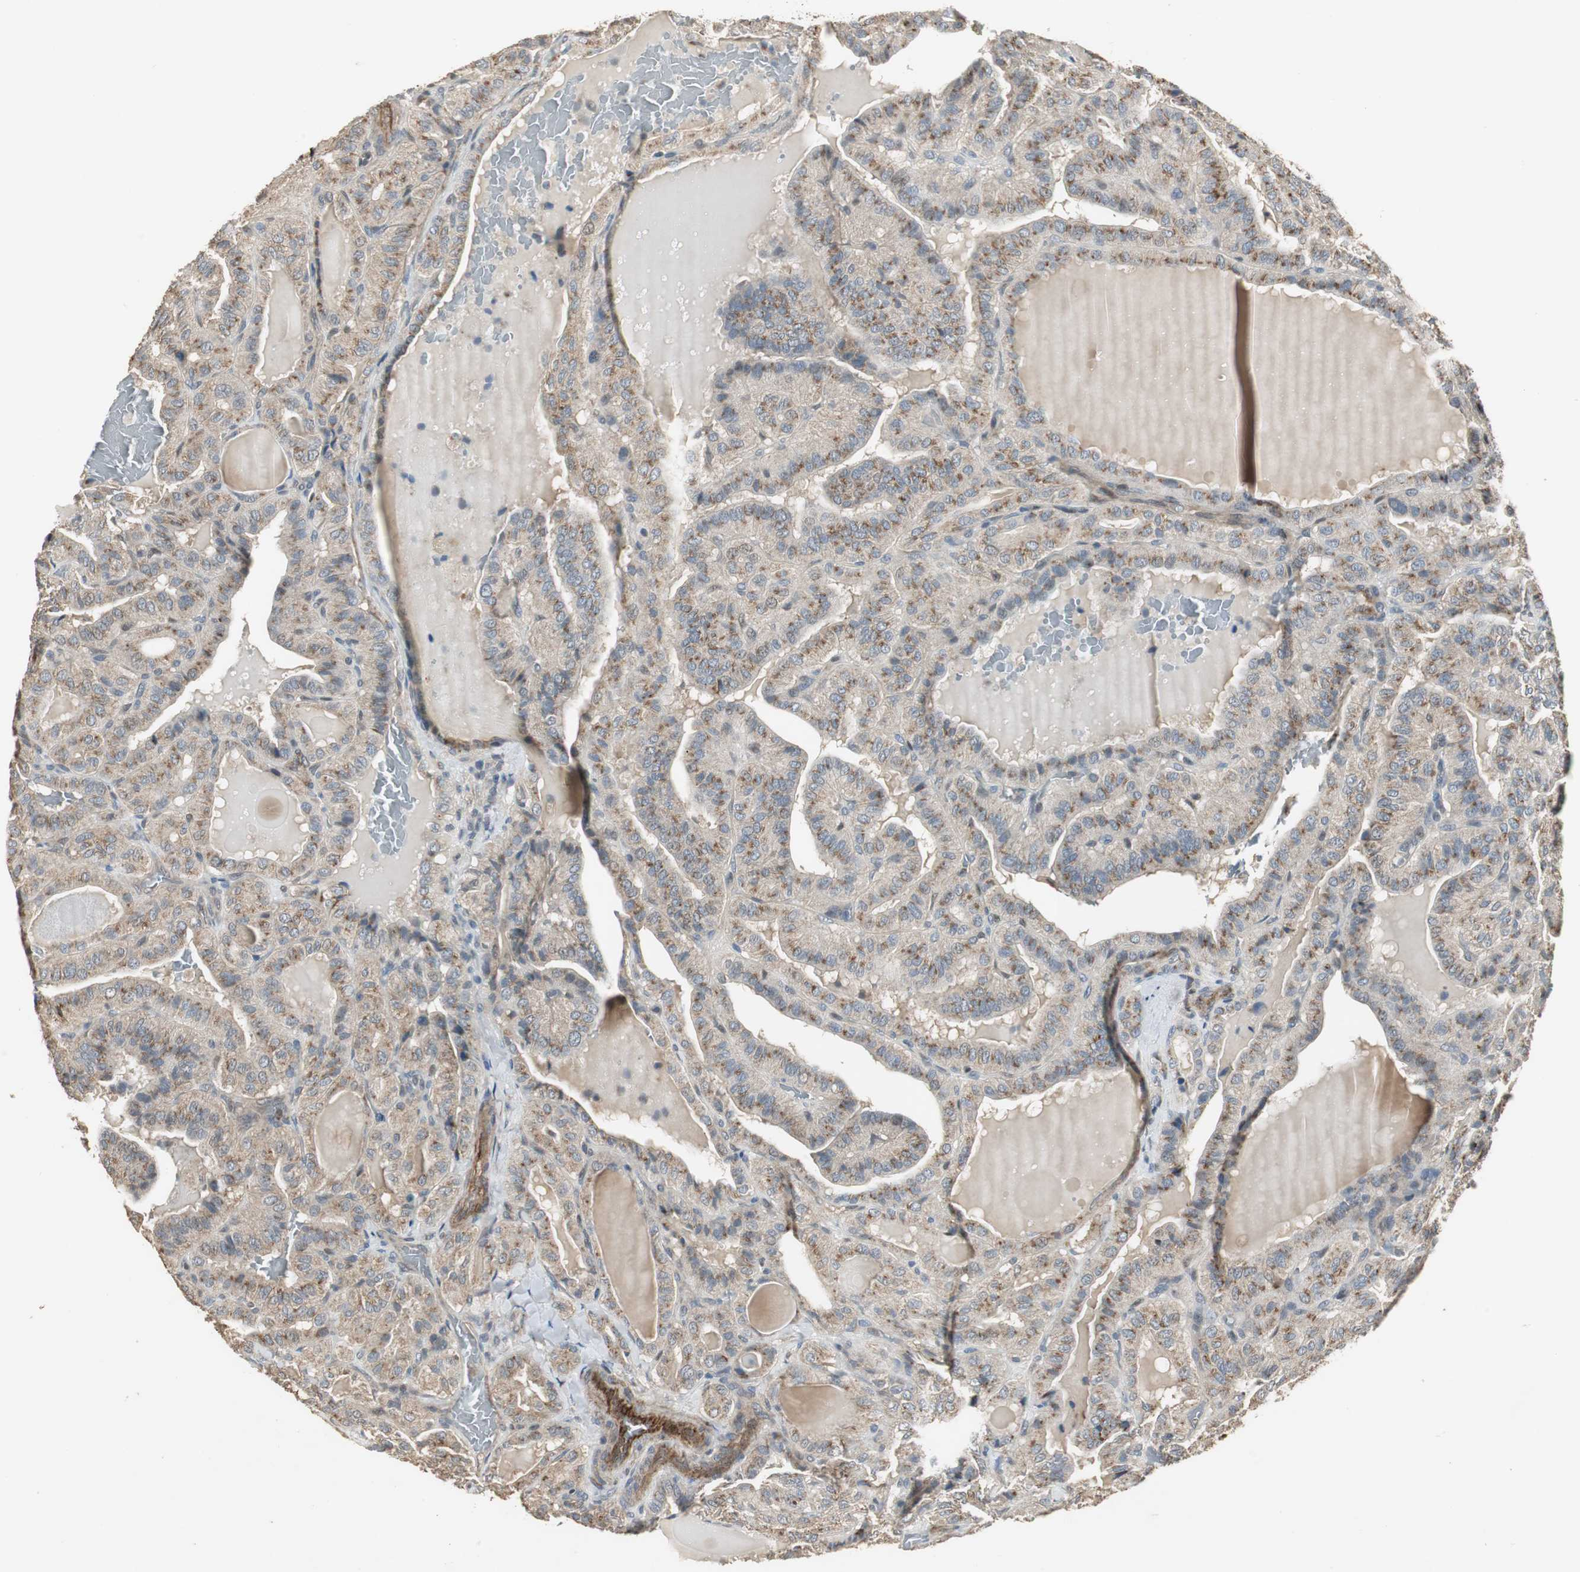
{"staining": {"intensity": "moderate", "quantity": ">75%", "location": "cytoplasmic/membranous"}, "tissue": "thyroid cancer", "cell_type": "Tumor cells", "image_type": "cancer", "snomed": [{"axis": "morphology", "description": "Papillary adenocarcinoma, NOS"}, {"axis": "topography", "description": "Thyroid gland"}], "caption": "Immunohistochemical staining of thyroid papillary adenocarcinoma shows moderate cytoplasmic/membranous protein staining in about >75% of tumor cells. The staining was performed using DAB (3,3'-diaminobenzidine) to visualize the protein expression in brown, while the nuclei were stained in blue with hematoxylin (Magnification: 20x).", "gene": "JTB", "patient": {"sex": "male", "age": 77}}